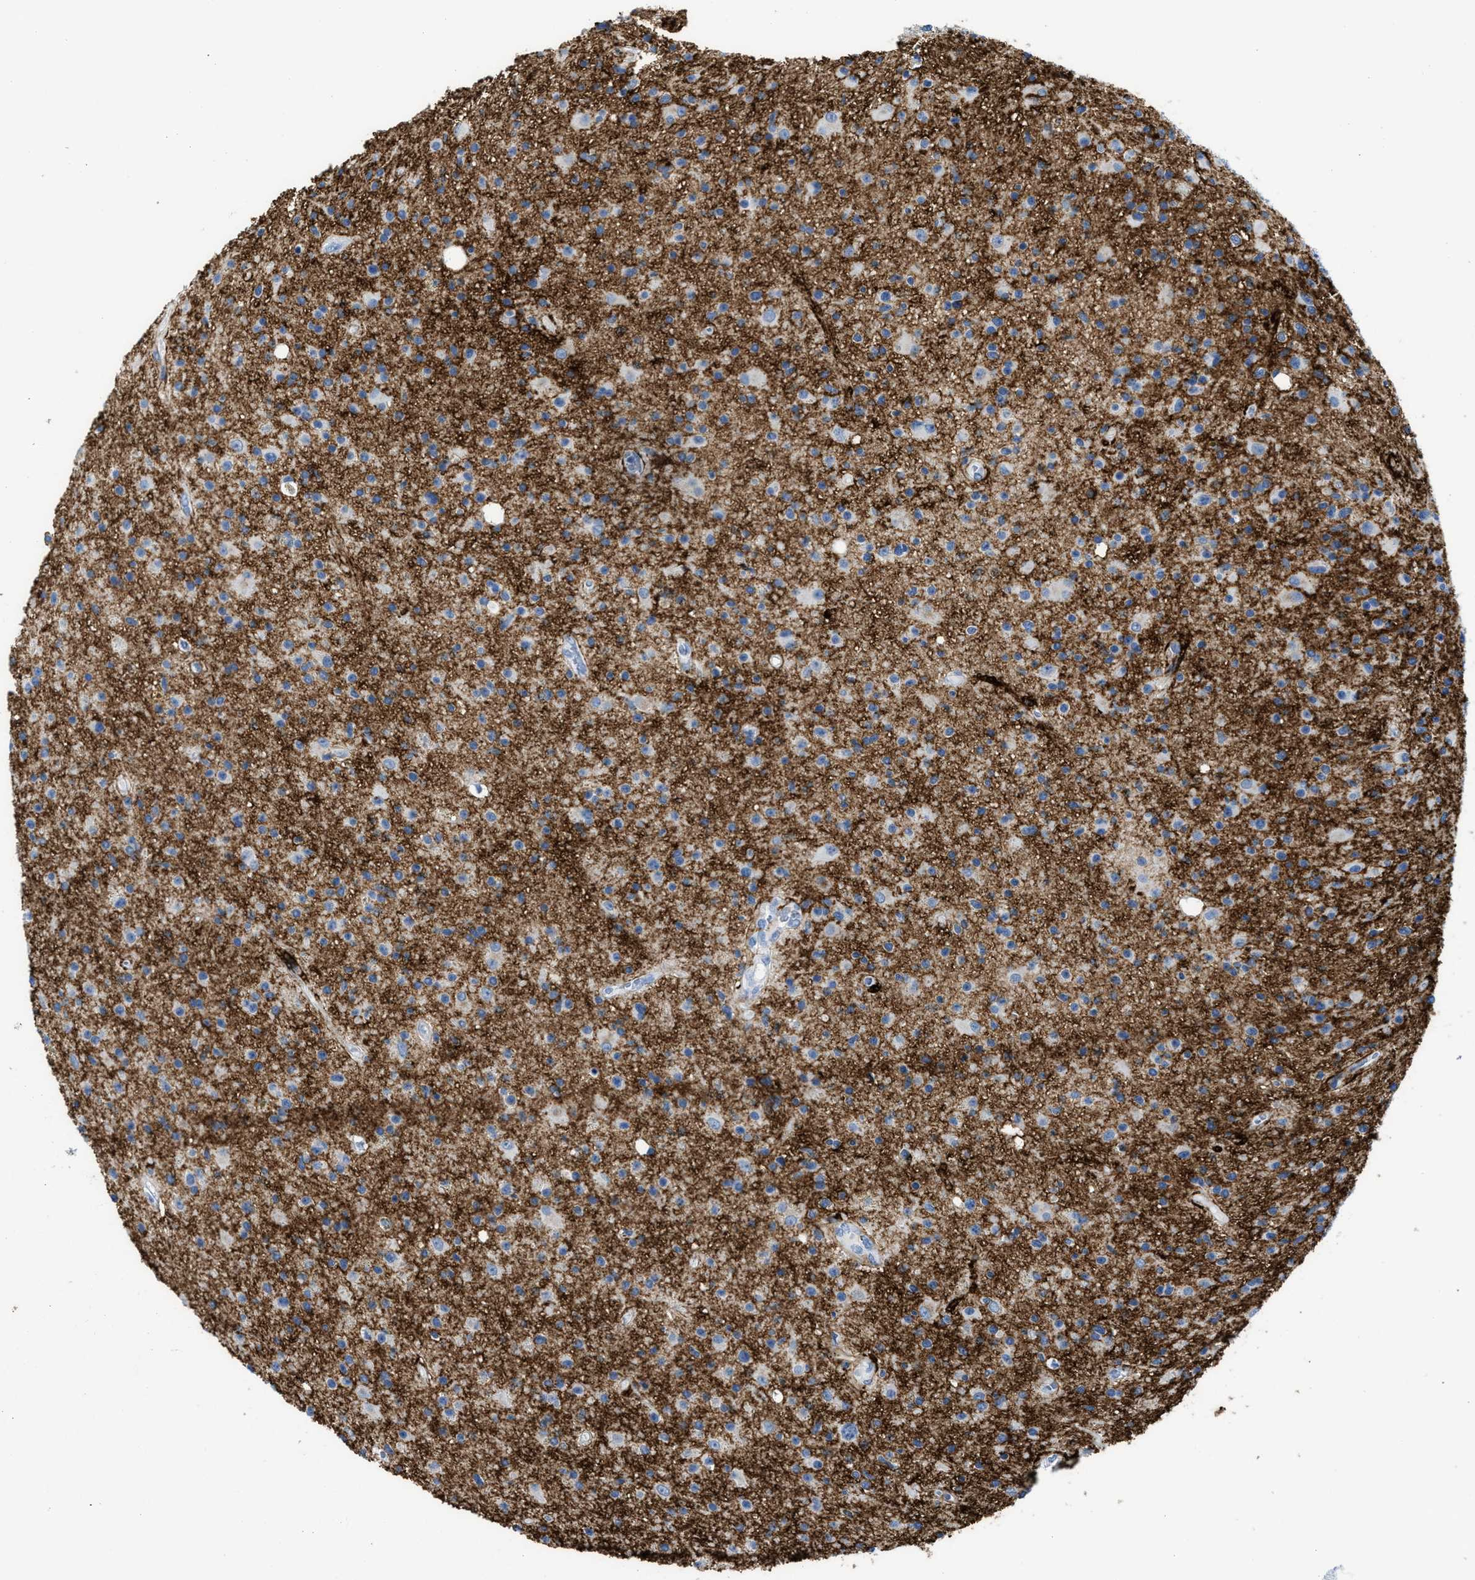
{"staining": {"intensity": "negative", "quantity": "none", "location": "none"}, "tissue": "glioma", "cell_type": "Tumor cells", "image_type": "cancer", "snomed": [{"axis": "morphology", "description": "Glioma, malignant, High grade"}, {"axis": "topography", "description": "Brain"}], "caption": "A high-resolution micrograph shows IHC staining of glioma, which demonstrates no significant staining in tumor cells.", "gene": "TNR", "patient": {"sex": "male", "age": 33}}